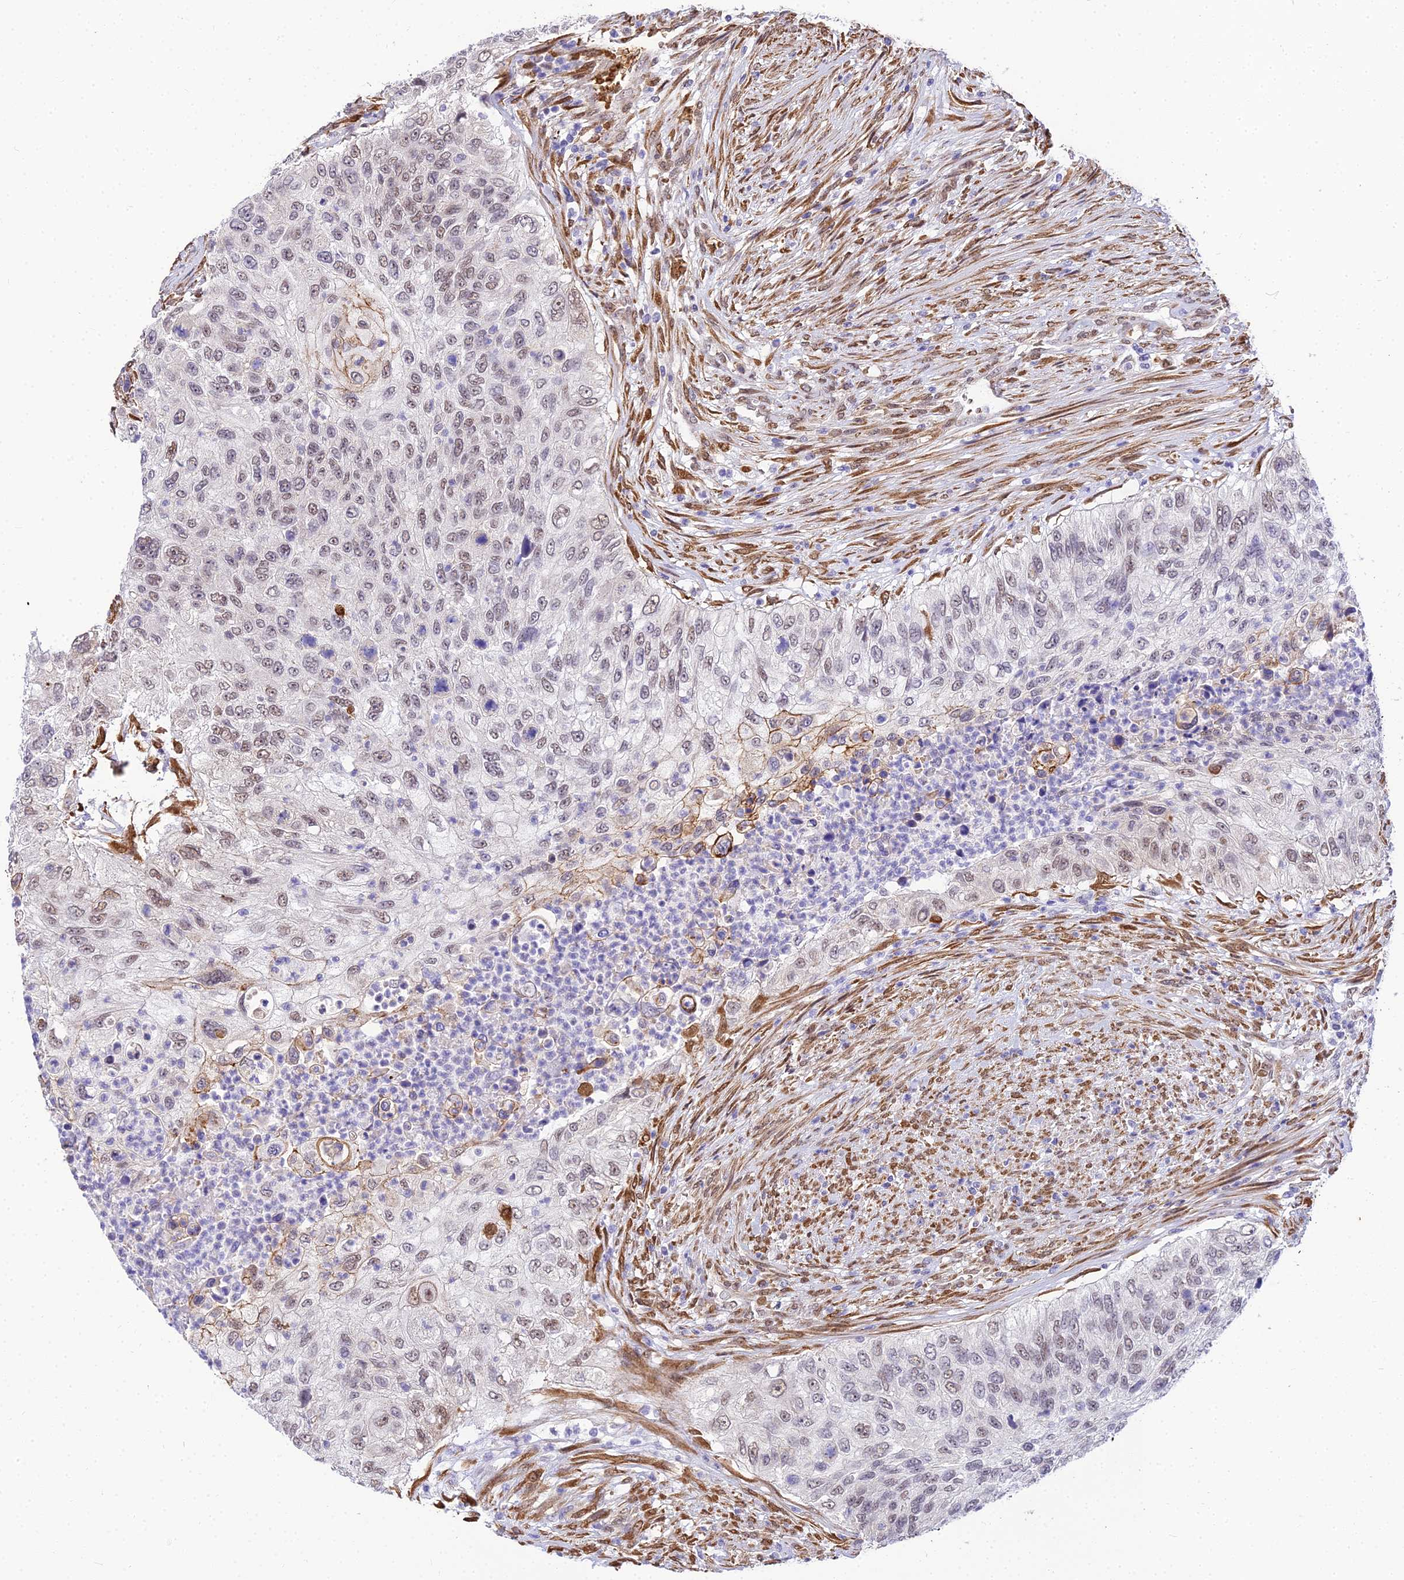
{"staining": {"intensity": "weak", "quantity": "25%-75%", "location": "nuclear"}, "tissue": "urothelial cancer", "cell_type": "Tumor cells", "image_type": "cancer", "snomed": [{"axis": "morphology", "description": "Urothelial carcinoma, High grade"}, {"axis": "topography", "description": "Urinary bladder"}], "caption": "Immunohistochemical staining of urothelial cancer displays low levels of weak nuclear positivity in about 25%-75% of tumor cells.", "gene": "BCL9", "patient": {"sex": "female", "age": 60}}